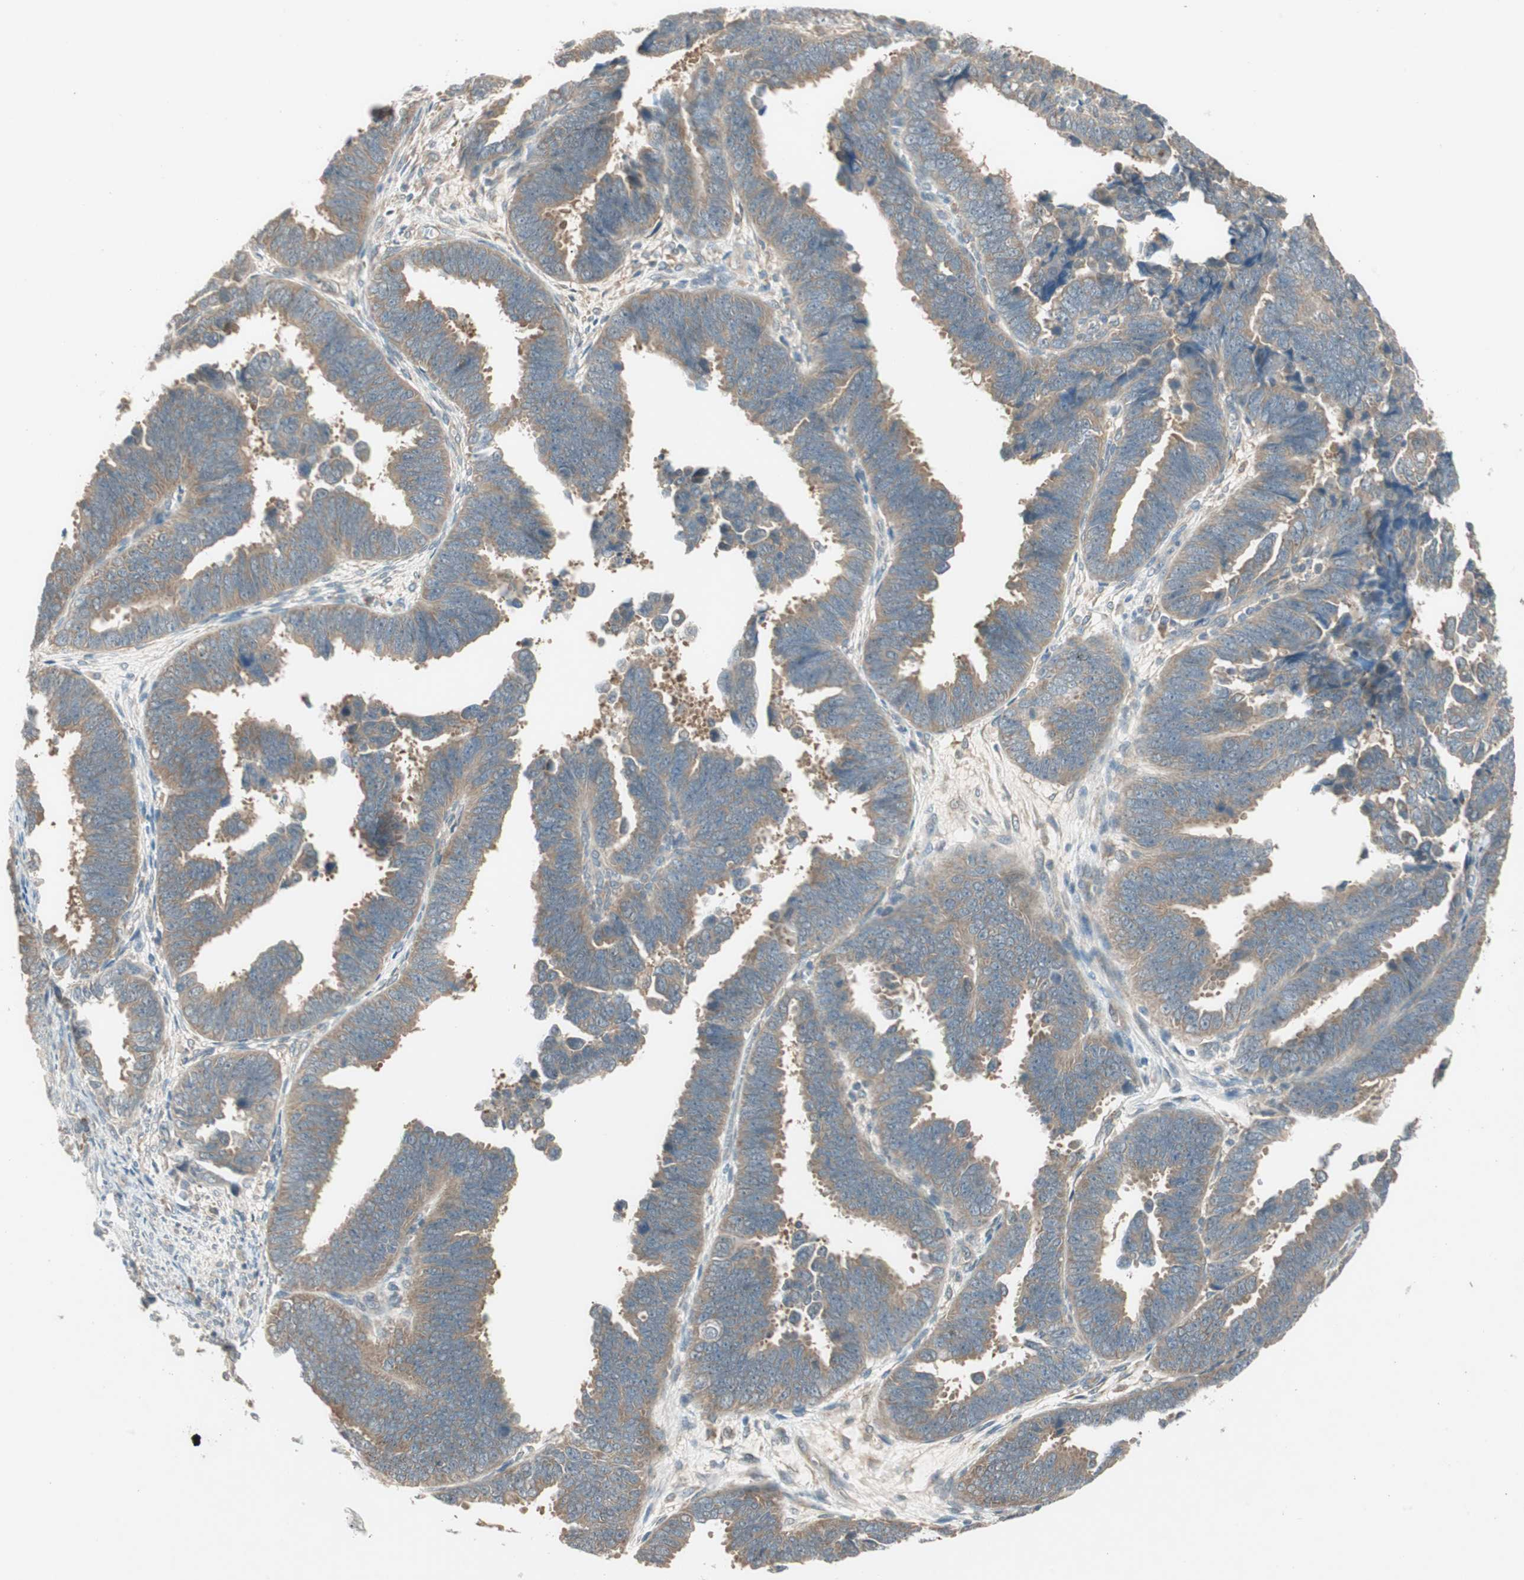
{"staining": {"intensity": "weak", "quantity": ">75%", "location": "cytoplasmic/membranous"}, "tissue": "endometrial cancer", "cell_type": "Tumor cells", "image_type": "cancer", "snomed": [{"axis": "morphology", "description": "Adenocarcinoma, NOS"}, {"axis": "topography", "description": "Endometrium"}], "caption": "High-power microscopy captured an immunohistochemistry micrograph of endometrial cancer (adenocarcinoma), revealing weak cytoplasmic/membranous expression in about >75% of tumor cells. Using DAB (3,3'-diaminobenzidine) (brown) and hematoxylin (blue) stains, captured at high magnification using brightfield microscopy.", "gene": "NCLN", "patient": {"sex": "female", "age": 75}}